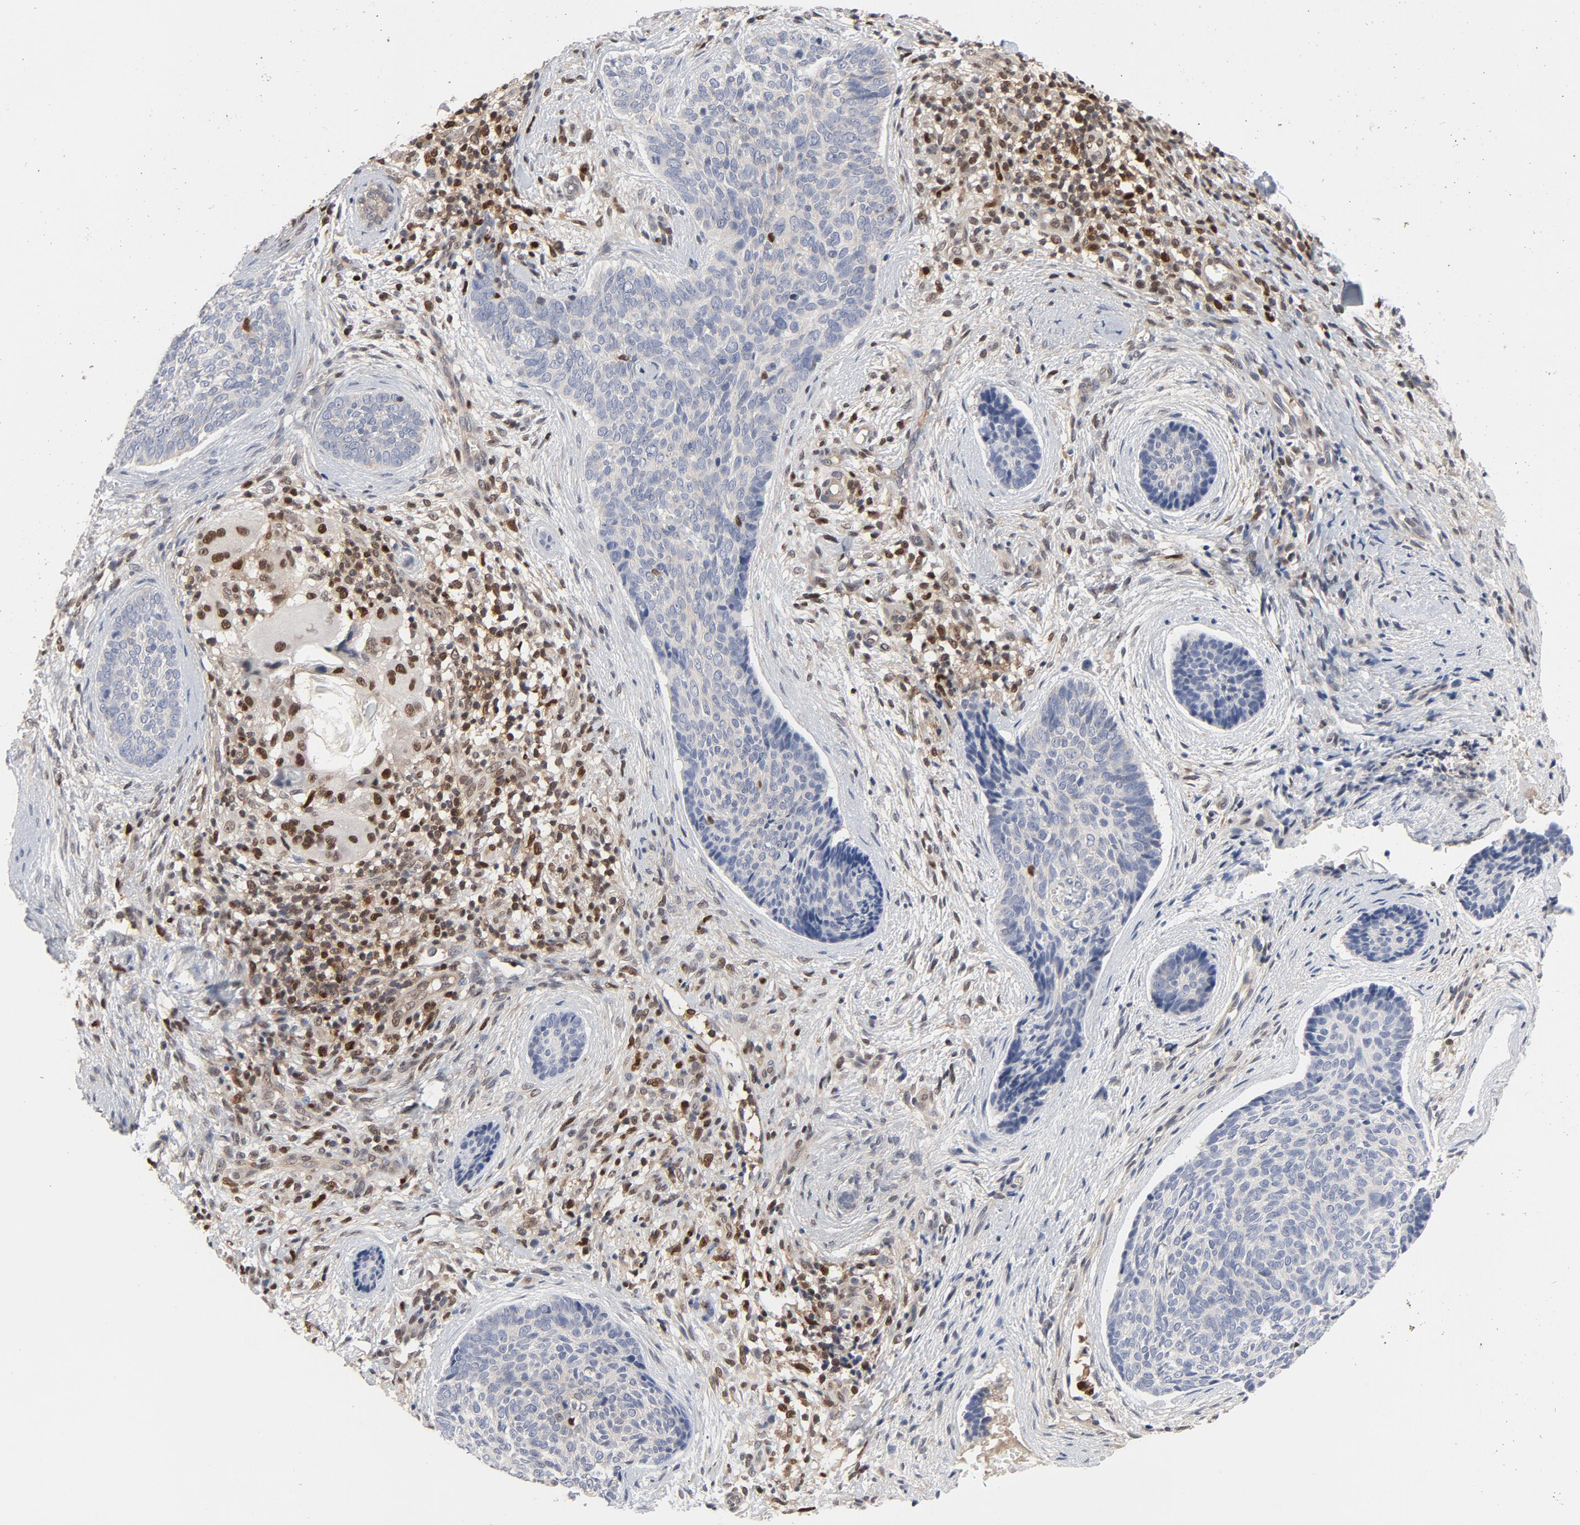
{"staining": {"intensity": "negative", "quantity": "none", "location": "none"}, "tissue": "skin cancer", "cell_type": "Tumor cells", "image_type": "cancer", "snomed": [{"axis": "morphology", "description": "Normal tissue, NOS"}, {"axis": "morphology", "description": "Basal cell carcinoma"}, {"axis": "topography", "description": "Skin"}], "caption": "IHC image of skin cancer stained for a protein (brown), which exhibits no staining in tumor cells. Brightfield microscopy of immunohistochemistry stained with DAB (brown) and hematoxylin (blue), captured at high magnification.", "gene": "NFKB1", "patient": {"sex": "female", "age": 57}}